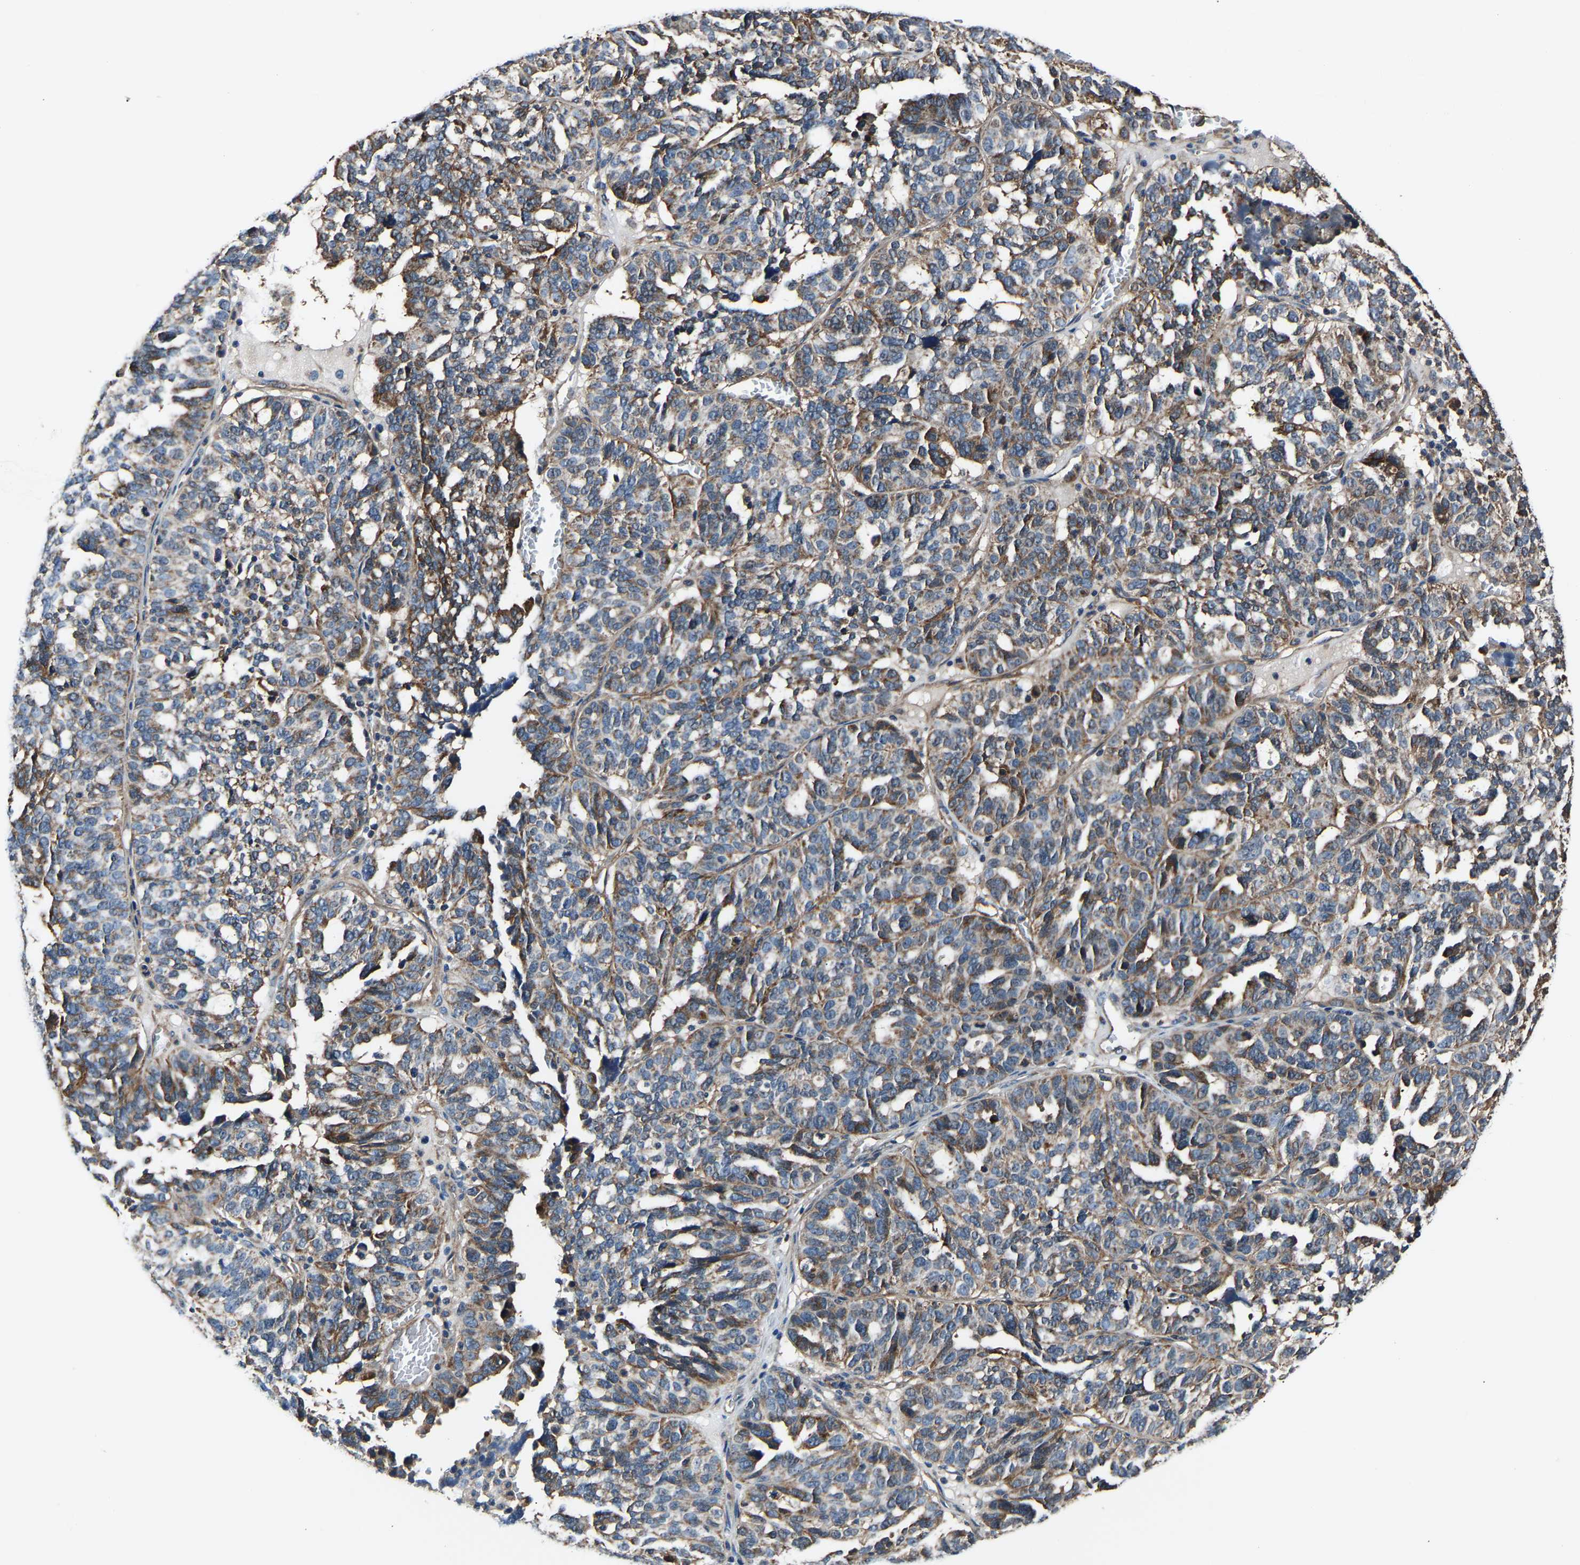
{"staining": {"intensity": "moderate", "quantity": ">75%", "location": "cytoplasmic/membranous"}, "tissue": "ovarian cancer", "cell_type": "Tumor cells", "image_type": "cancer", "snomed": [{"axis": "morphology", "description": "Cystadenocarcinoma, serous, NOS"}, {"axis": "topography", "description": "Ovary"}], "caption": "Brown immunohistochemical staining in ovarian cancer (serous cystadenocarcinoma) exhibits moderate cytoplasmic/membranous expression in about >75% of tumor cells. The staining is performed using DAB (3,3'-diaminobenzidine) brown chromogen to label protein expression. The nuclei are counter-stained blue using hematoxylin.", "gene": "GGCT", "patient": {"sex": "female", "age": 59}}